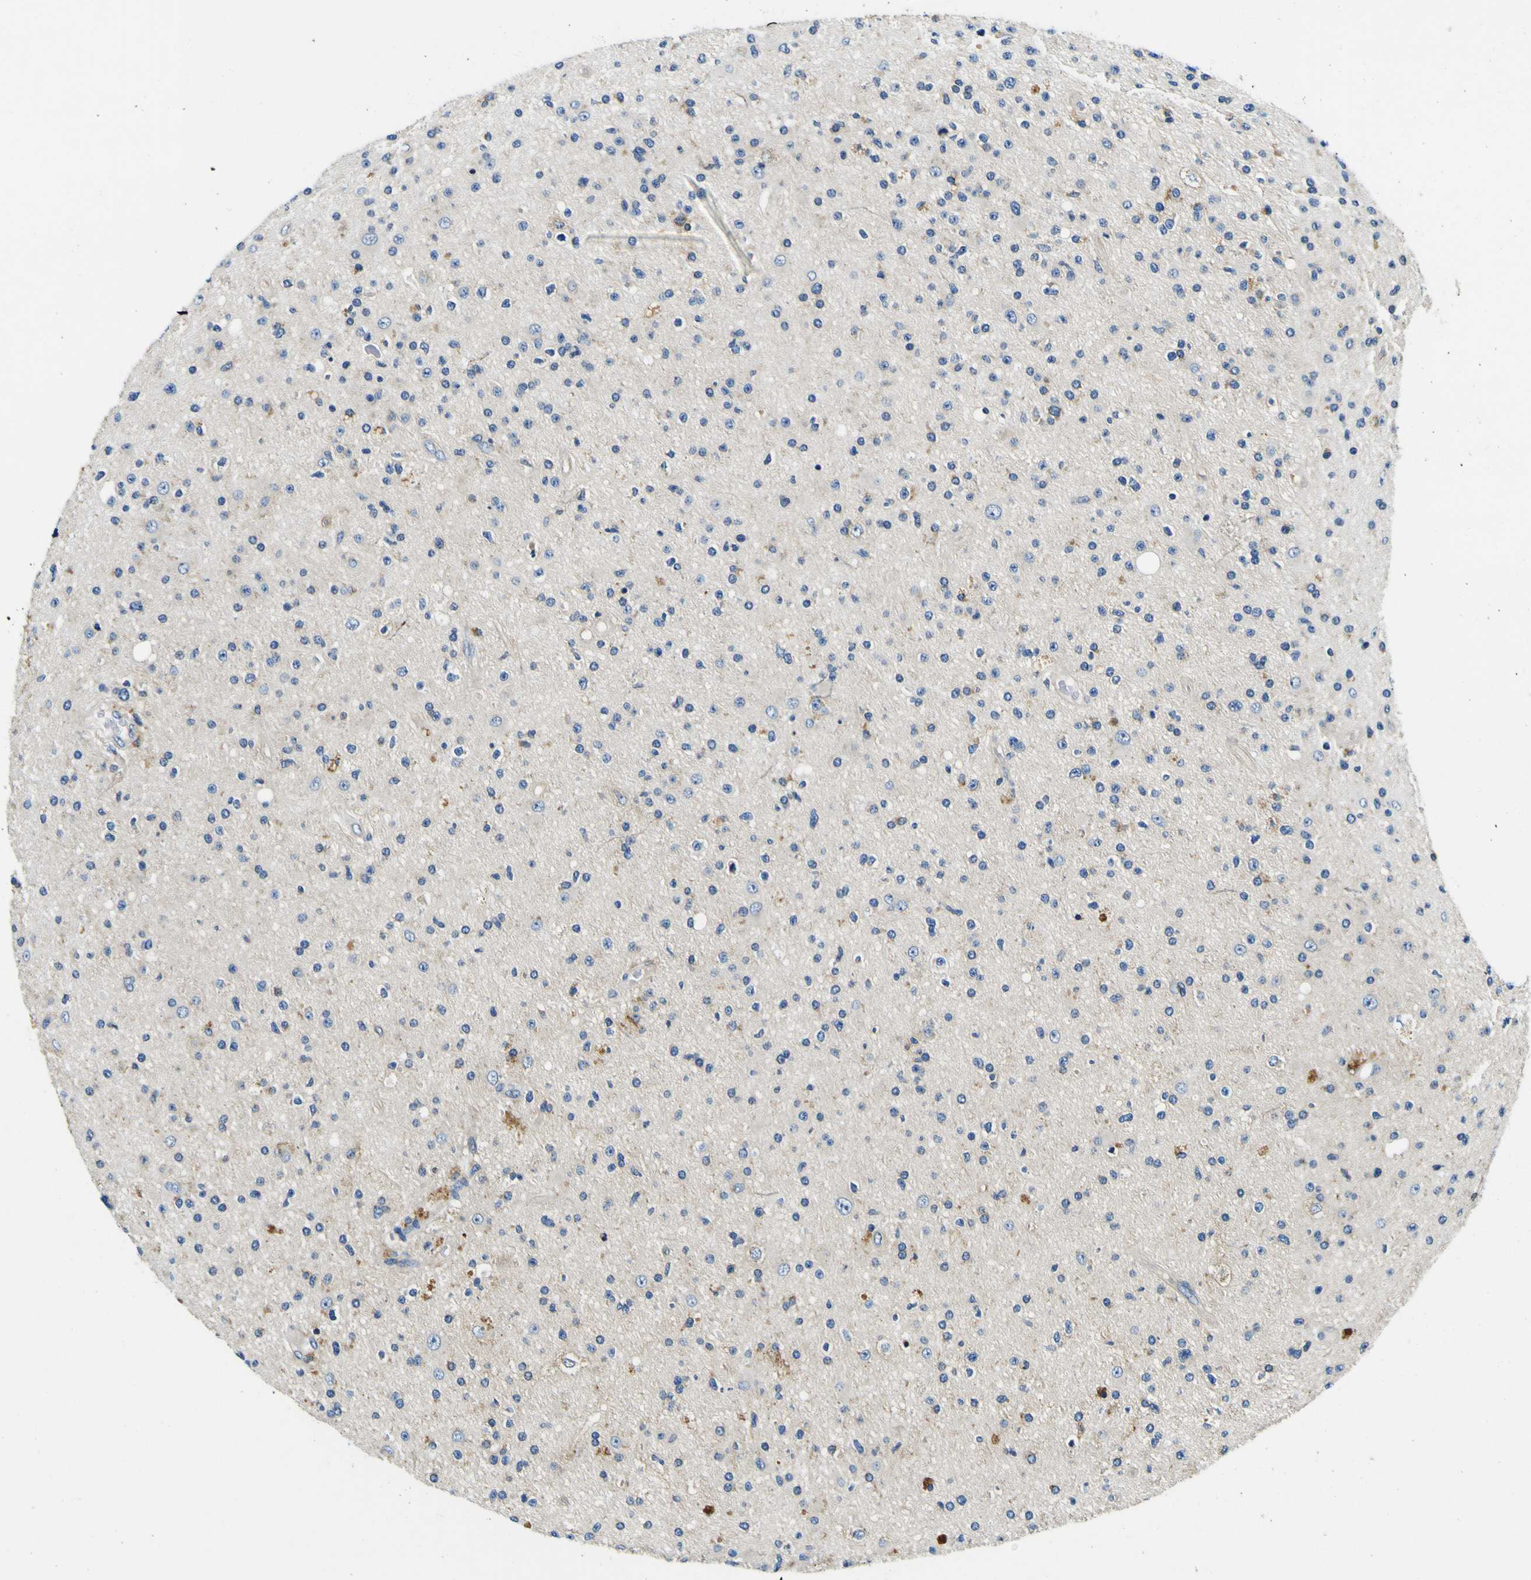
{"staining": {"intensity": "negative", "quantity": "none", "location": "none"}, "tissue": "glioma", "cell_type": "Tumor cells", "image_type": "cancer", "snomed": [{"axis": "morphology", "description": "Glioma, malignant, High grade"}, {"axis": "topography", "description": "Brain"}], "caption": "Protein analysis of glioma demonstrates no significant positivity in tumor cells.", "gene": "CLSTN1", "patient": {"sex": "male", "age": 33}}